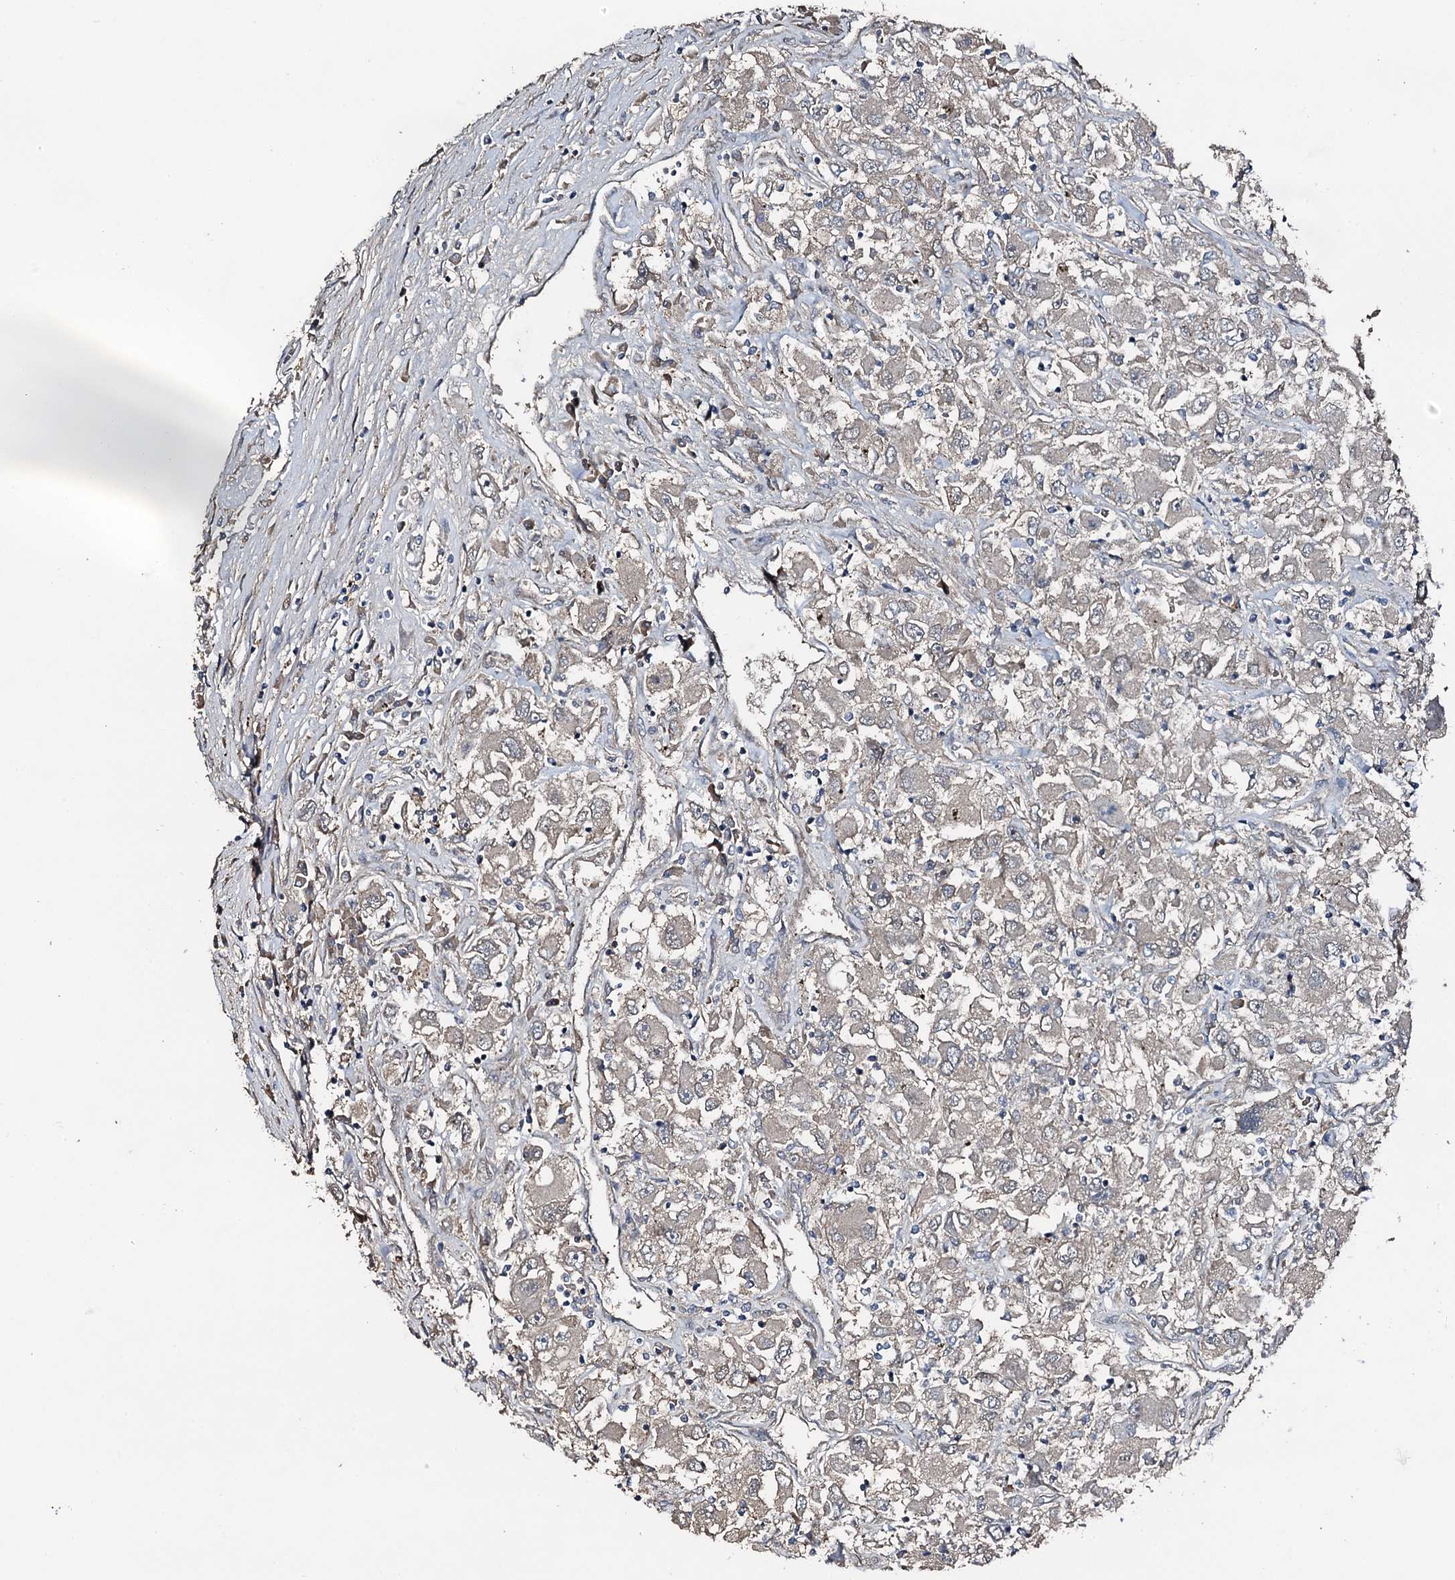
{"staining": {"intensity": "negative", "quantity": "none", "location": "none"}, "tissue": "renal cancer", "cell_type": "Tumor cells", "image_type": "cancer", "snomed": [{"axis": "morphology", "description": "Adenocarcinoma, NOS"}, {"axis": "topography", "description": "Kidney"}], "caption": "A high-resolution histopathology image shows IHC staining of renal cancer (adenocarcinoma), which exhibits no significant positivity in tumor cells.", "gene": "FLYWCH1", "patient": {"sex": "female", "age": 52}}